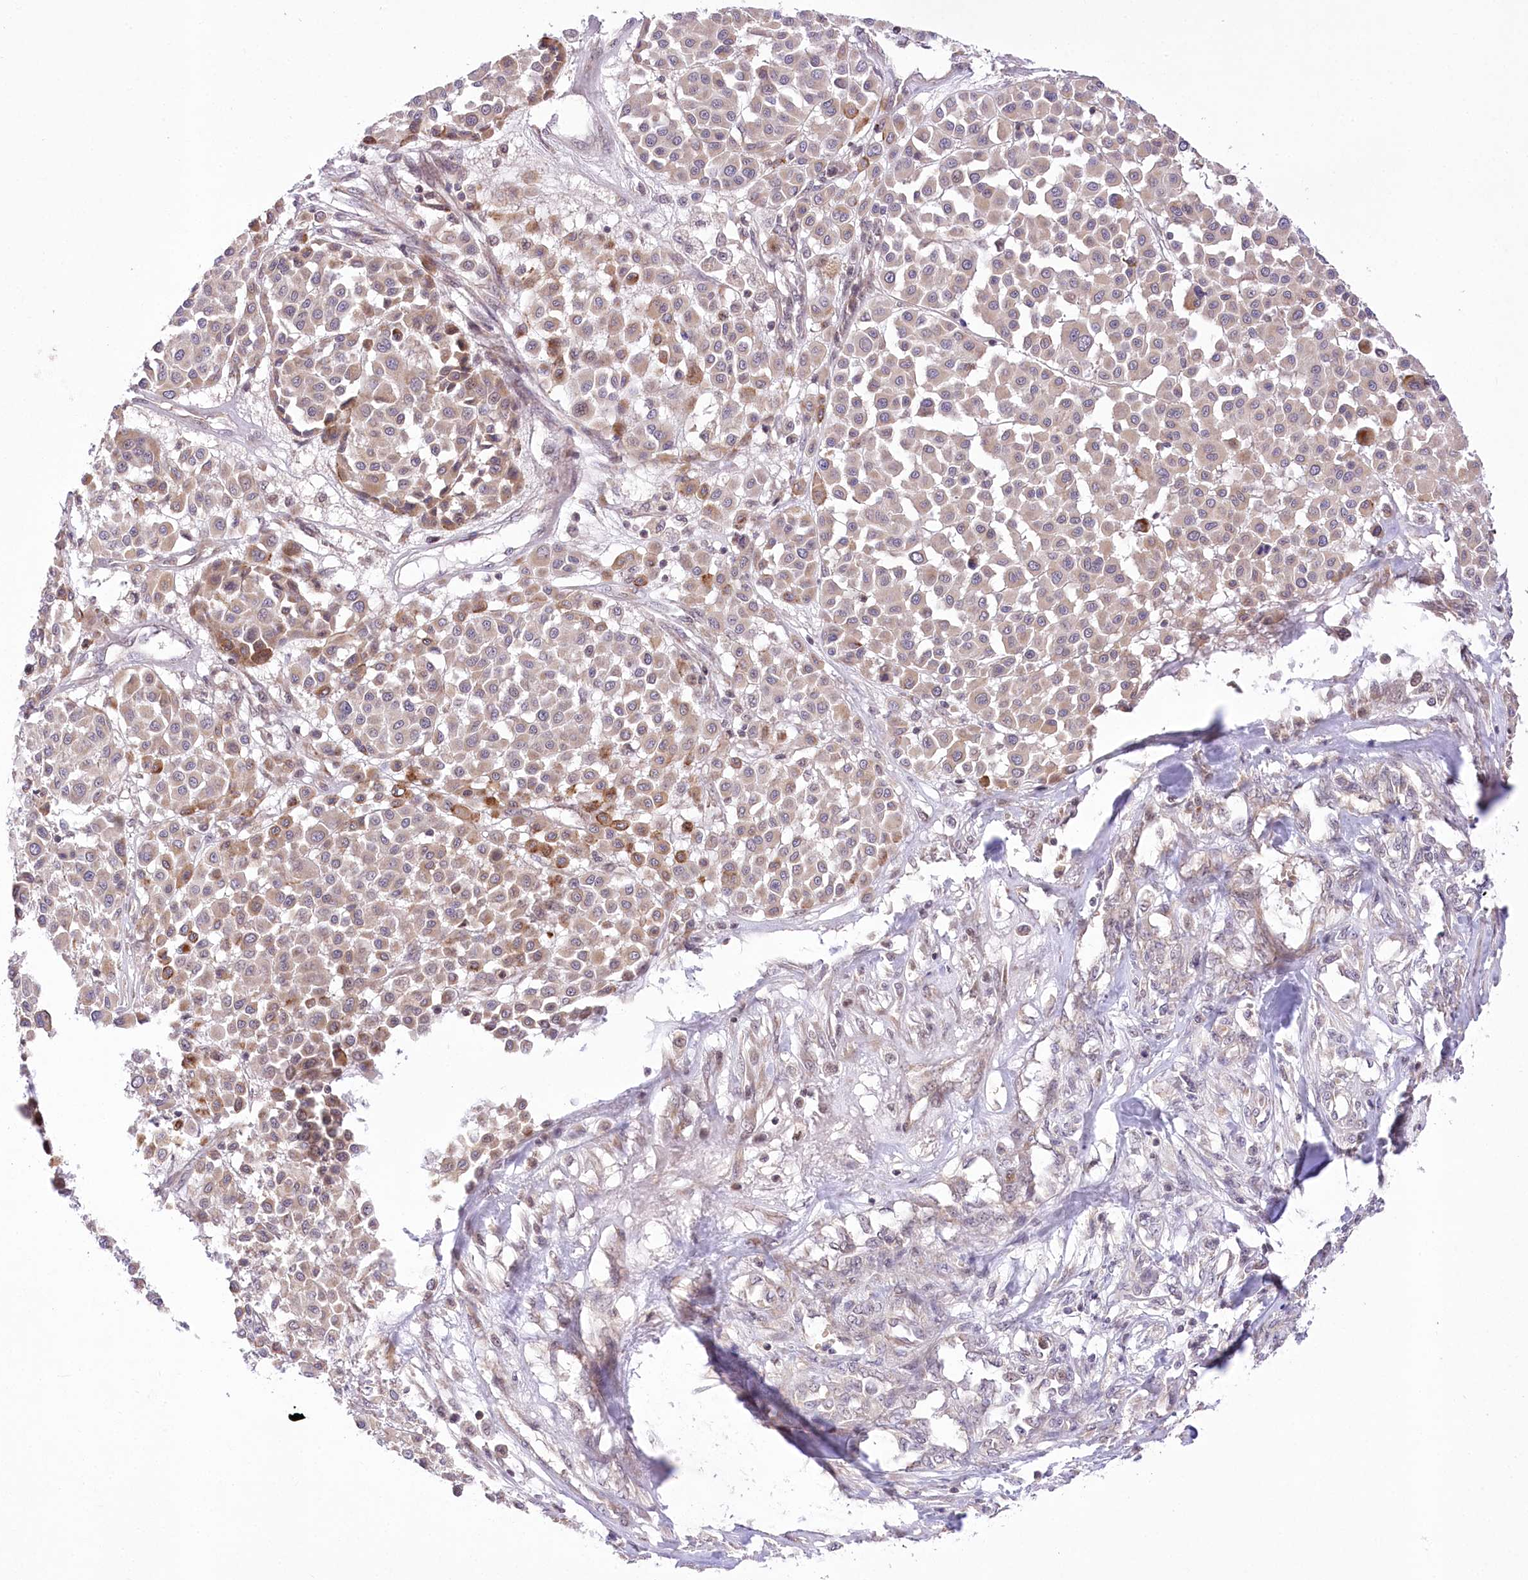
{"staining": {"intensity": "weak", "quantity": "<25%", "location": "cytoplasmic/membranous"}, "tissue": "melanoma", "cell_type": "Tumor cells", "image_type": "cancer", "snomed": [{"axis": "morphology", "description": "Malignant melanoma, Metastatic site"}, {"axis": "topography", "description": "Soft tissue"}], "caption": "A photomicrograph of malignant melanoma (metastatic site) stained for a protein demonstrates no brown staining in tumor cells. (Stains: DAB IHC with hematoxylin counter stain, Microscopy: brightfield microscopy at high magnification).", "gene": "ZMAT2", "patient": {"sex": "male", "age": 41}}